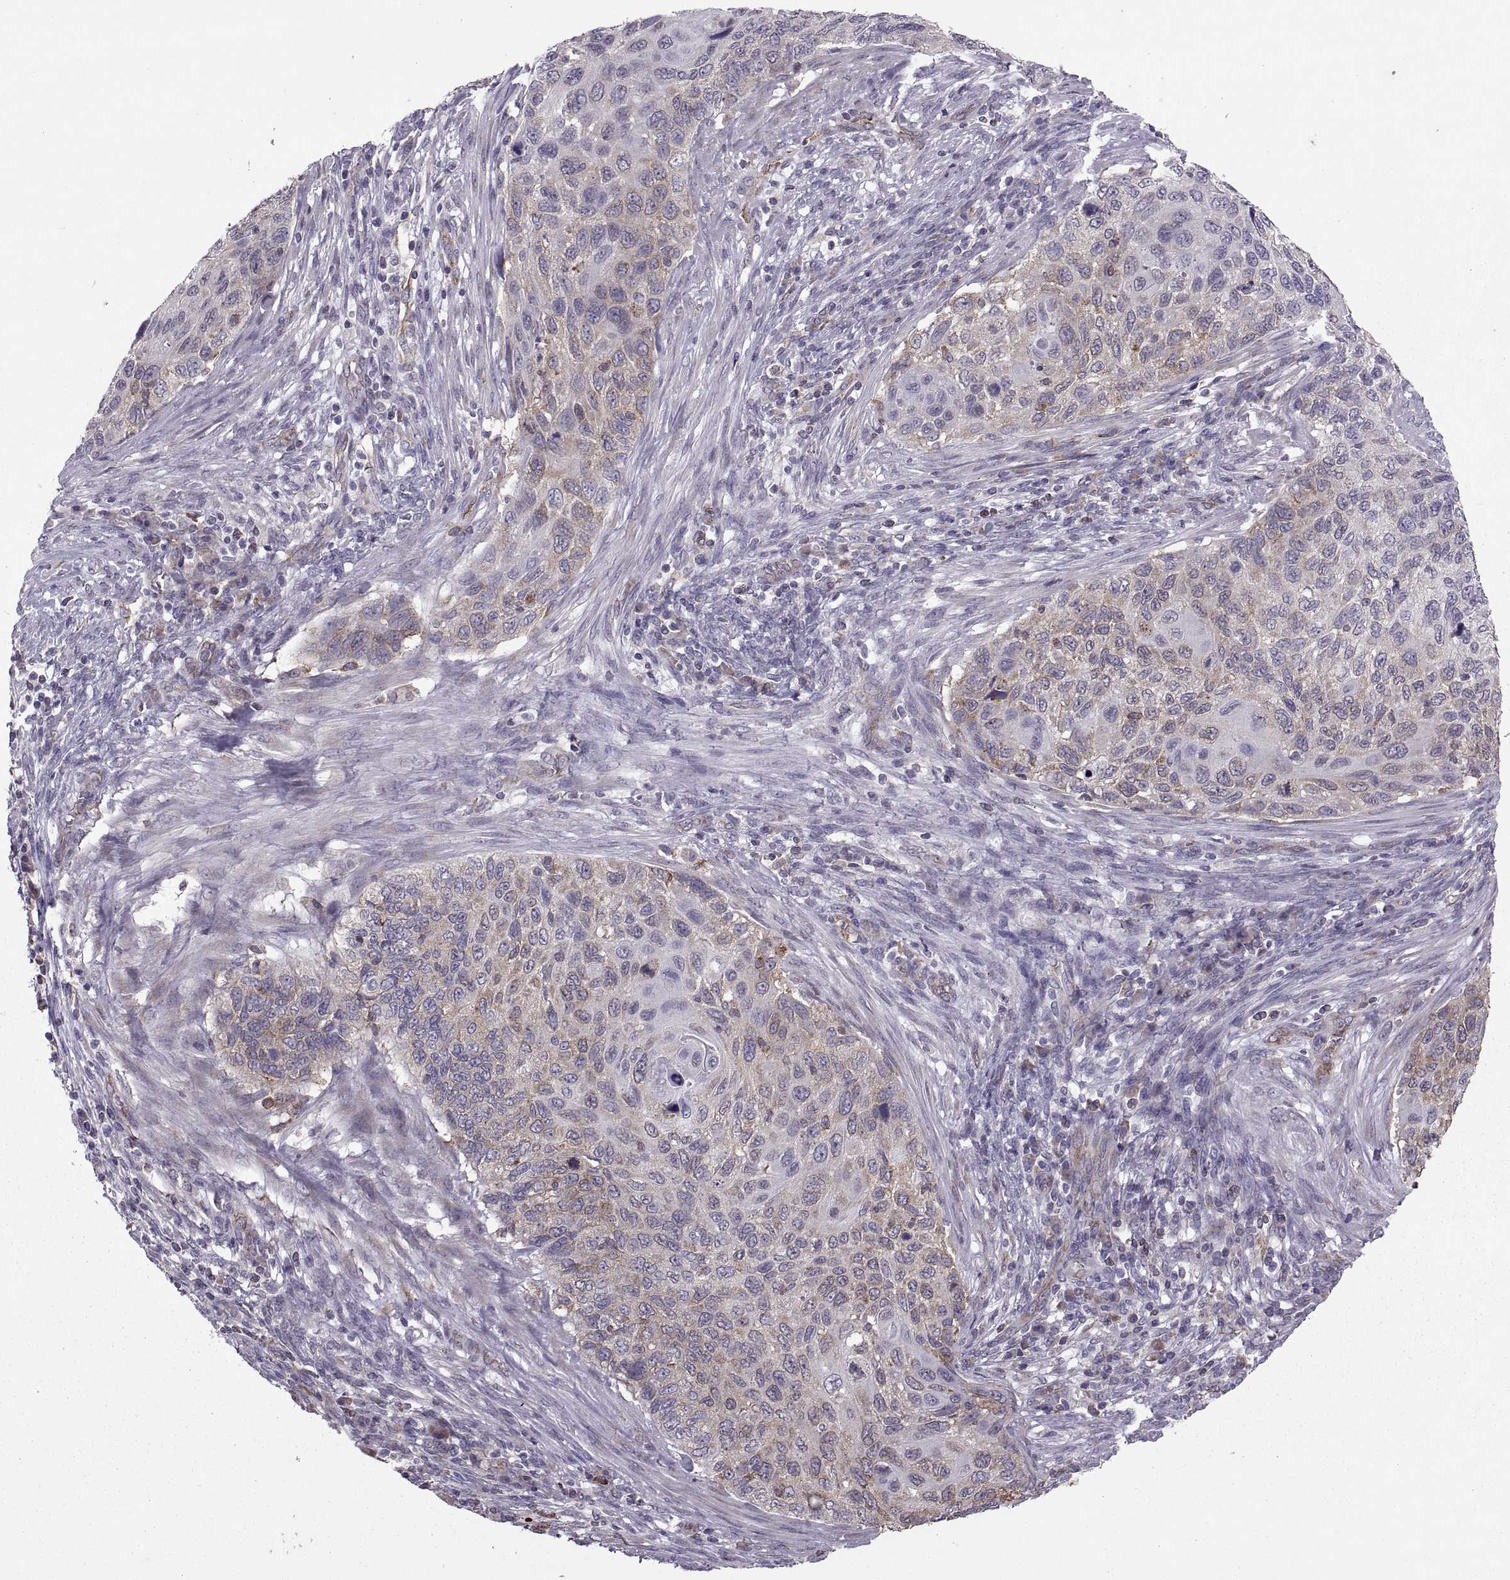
{"staining": {"intensity": "weak", "quantity": "25%-75%", "location": "cytoplasmic/membranous"}, "tissue": "cervical cancer", "cell_type": "Tumor cells", "image_type": "cancer", "snomed": [{"axis": "morphology", "description": "Squamous cell carcinoma, NOS"}, {"axis": "topography", "description": "Cervix"}], "caption": "The photomicrograph demonstrates a brown stain indicating the presence of a protein in the cytoplasmic/membranous of tumor cells in cervical cancer (squamous cell carcinoma). Nuclei are stained in blue.", "gene": "PABPC1", "patient": {"sex": "female", "age": 70}}